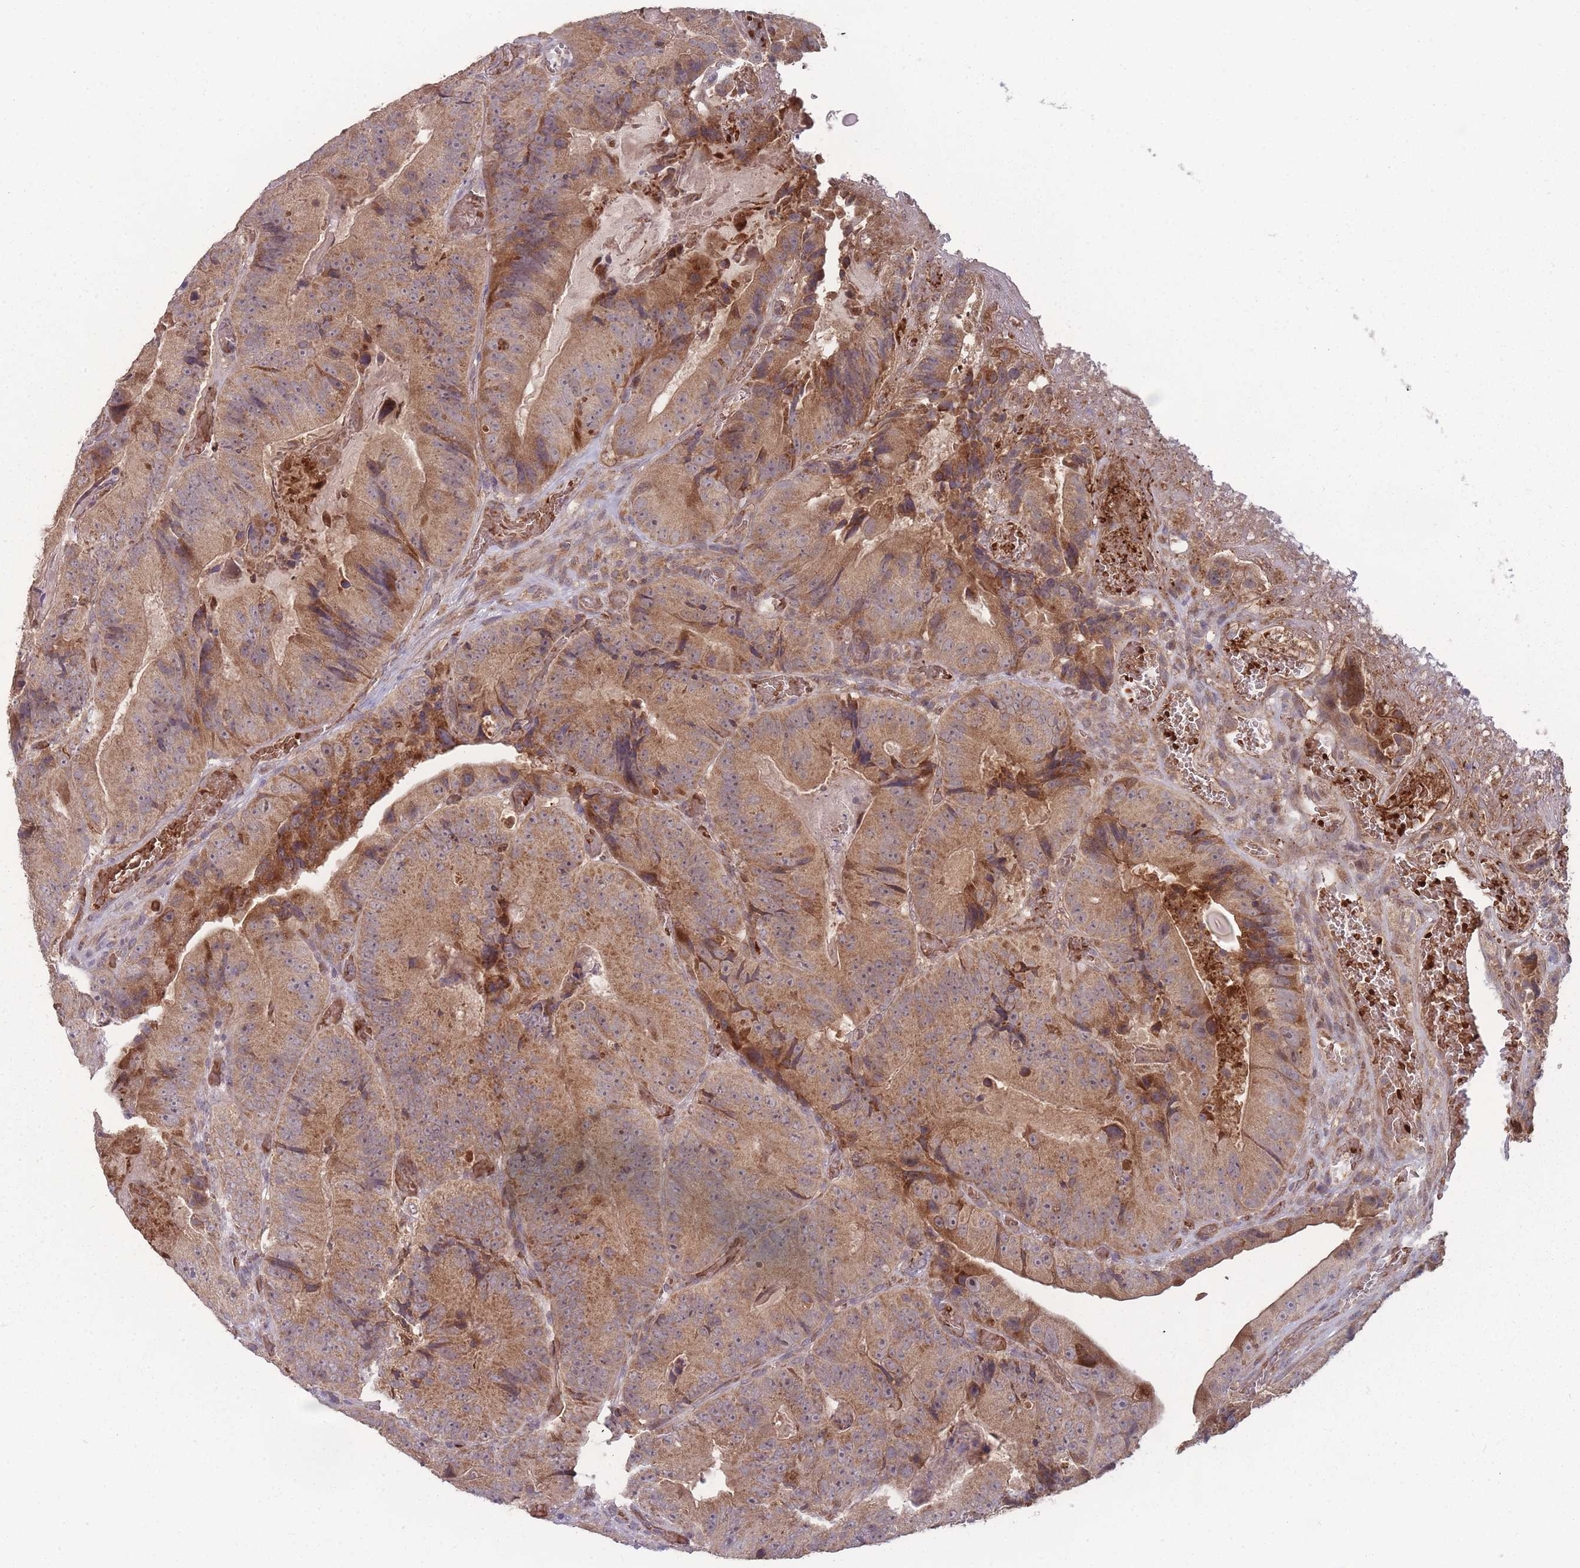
{"staining": {"intensity": "moderate", "quantity": ">75%", "location": "cytoplasmic/membranous"}, "tissue": "colorectal cancer", "cell_type": "Tumor cells", "image_type": "cancer", "snomed": [{"axis": "morphology", "description": "Adenocarcinoma, NOS"}, {"axis": "topography", "description": "Colon"}], "caption": "Immunohistochemistry (IHC) histopathology image of neoplastic tissue: colorectal adenocarcinoma stained using IHC demonstrates medium levels of moderate protein expression localized specifically in the cytoplasmic/membranous of tumor cells, appearing as a cytoplasmic/membranous brown color.", "gene": "SLC35B4", "patient": {"sex": "female", "age": 86}}